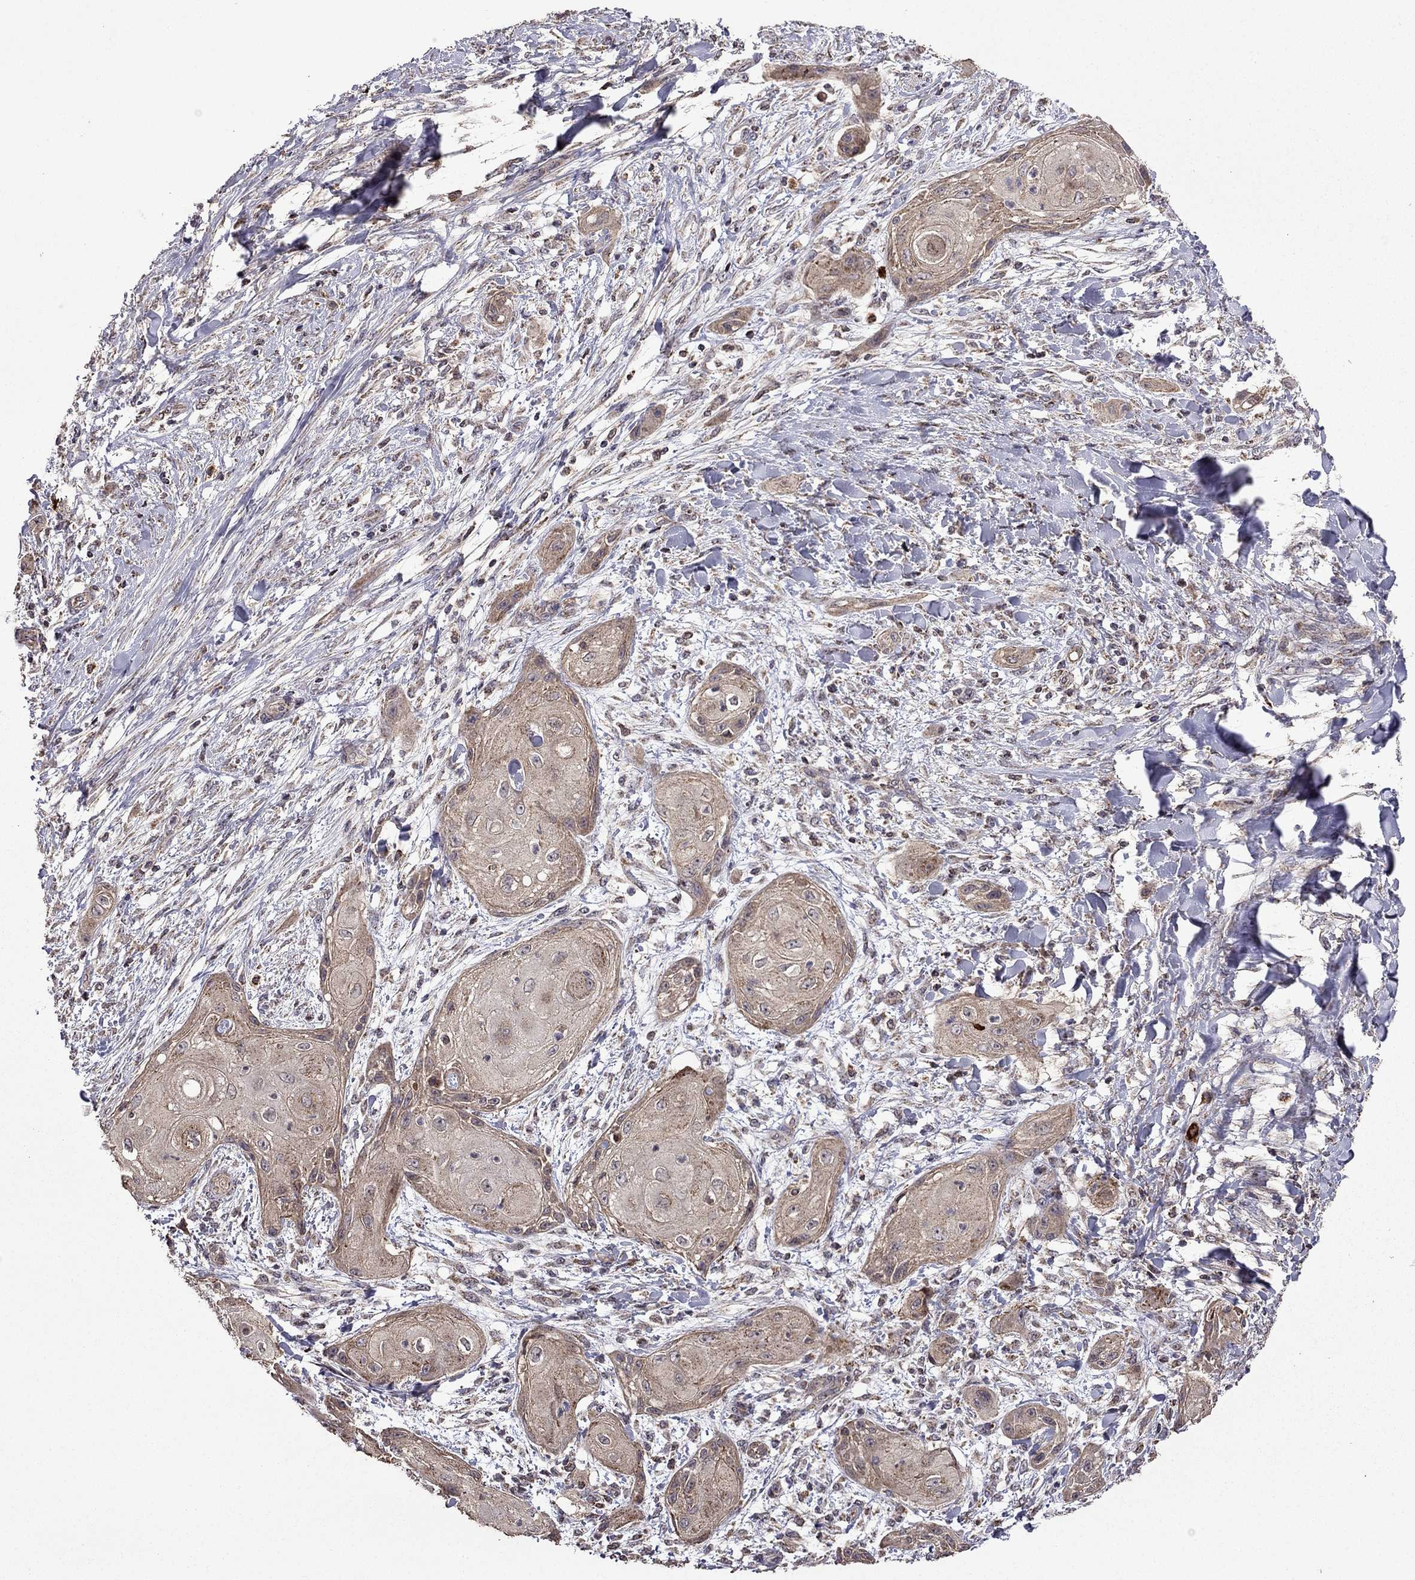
{"staining": {"intensity": "weak", "quantity": "25%-75%", "location": "cytoplasmic/membranous"}, "tissue": "skin cancer", "cell_type": "Tumor cells", "image_type": "cancer", "snomed": [{"axis": "morphology", "description": "Squamous cell carcinoma, NOS"}, {"axis": "topography", "description": "Skin"}], "caption": "Skin cancer (squamous cell carcinoma) tissue demonstrates weak cytoplasmic/membranous expression in approximately 25%-75% of tumor cells, visualized by immunohistochemistry.", "gene": "TAB2", "patient": {"sex": "male", "age": 62}}